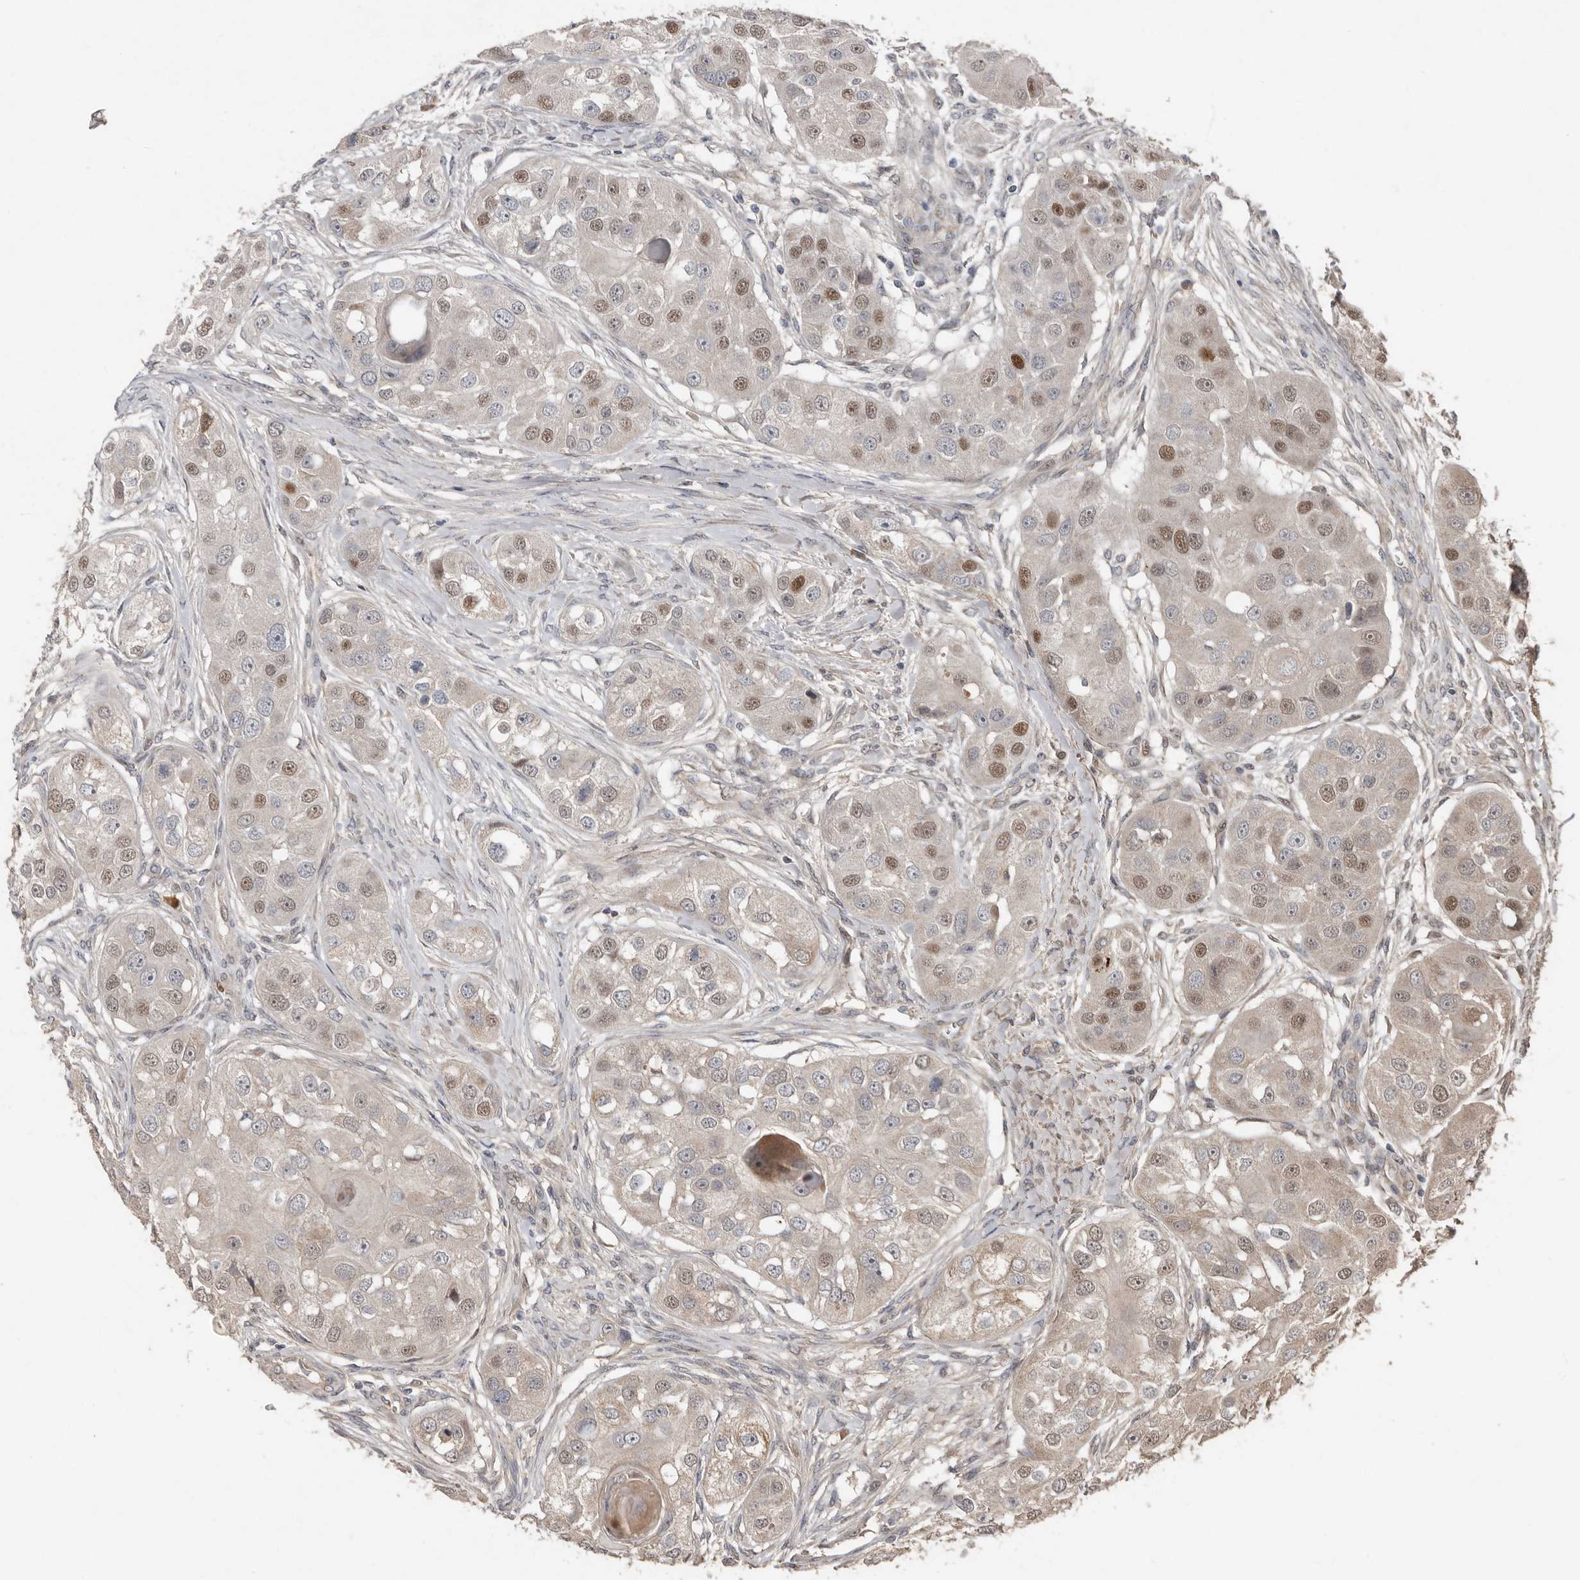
{"staining": {"intensity": "moderate", "quantity": "25%-75%", "location": "nuclear"}, "tissue": "head and neck cancer", "cell_type": "Tumor cells", "image_type": "cancer", "snomed": [{"axis": "morphology", "description": "Normal tissue, NOS"}, {"axis": "morphology", "description": "Squamous cell carcinoma, NOS"}, {"axis": "topography", "description": "Skeletal muscle"}, {"axis": "topography", "description": "Head-Neck"}], "caption": "Head and neck cancer (squamous cell carcinoma) tissue demonstrates moderate nuclear positivity in about 25%-75% of tumor cells Immunohistochemistry (ihc) stains the protein in brown and the nuclei are stained blue.", "gene": "KIF26B", "patient": {"sex": "male", "age": 51}}